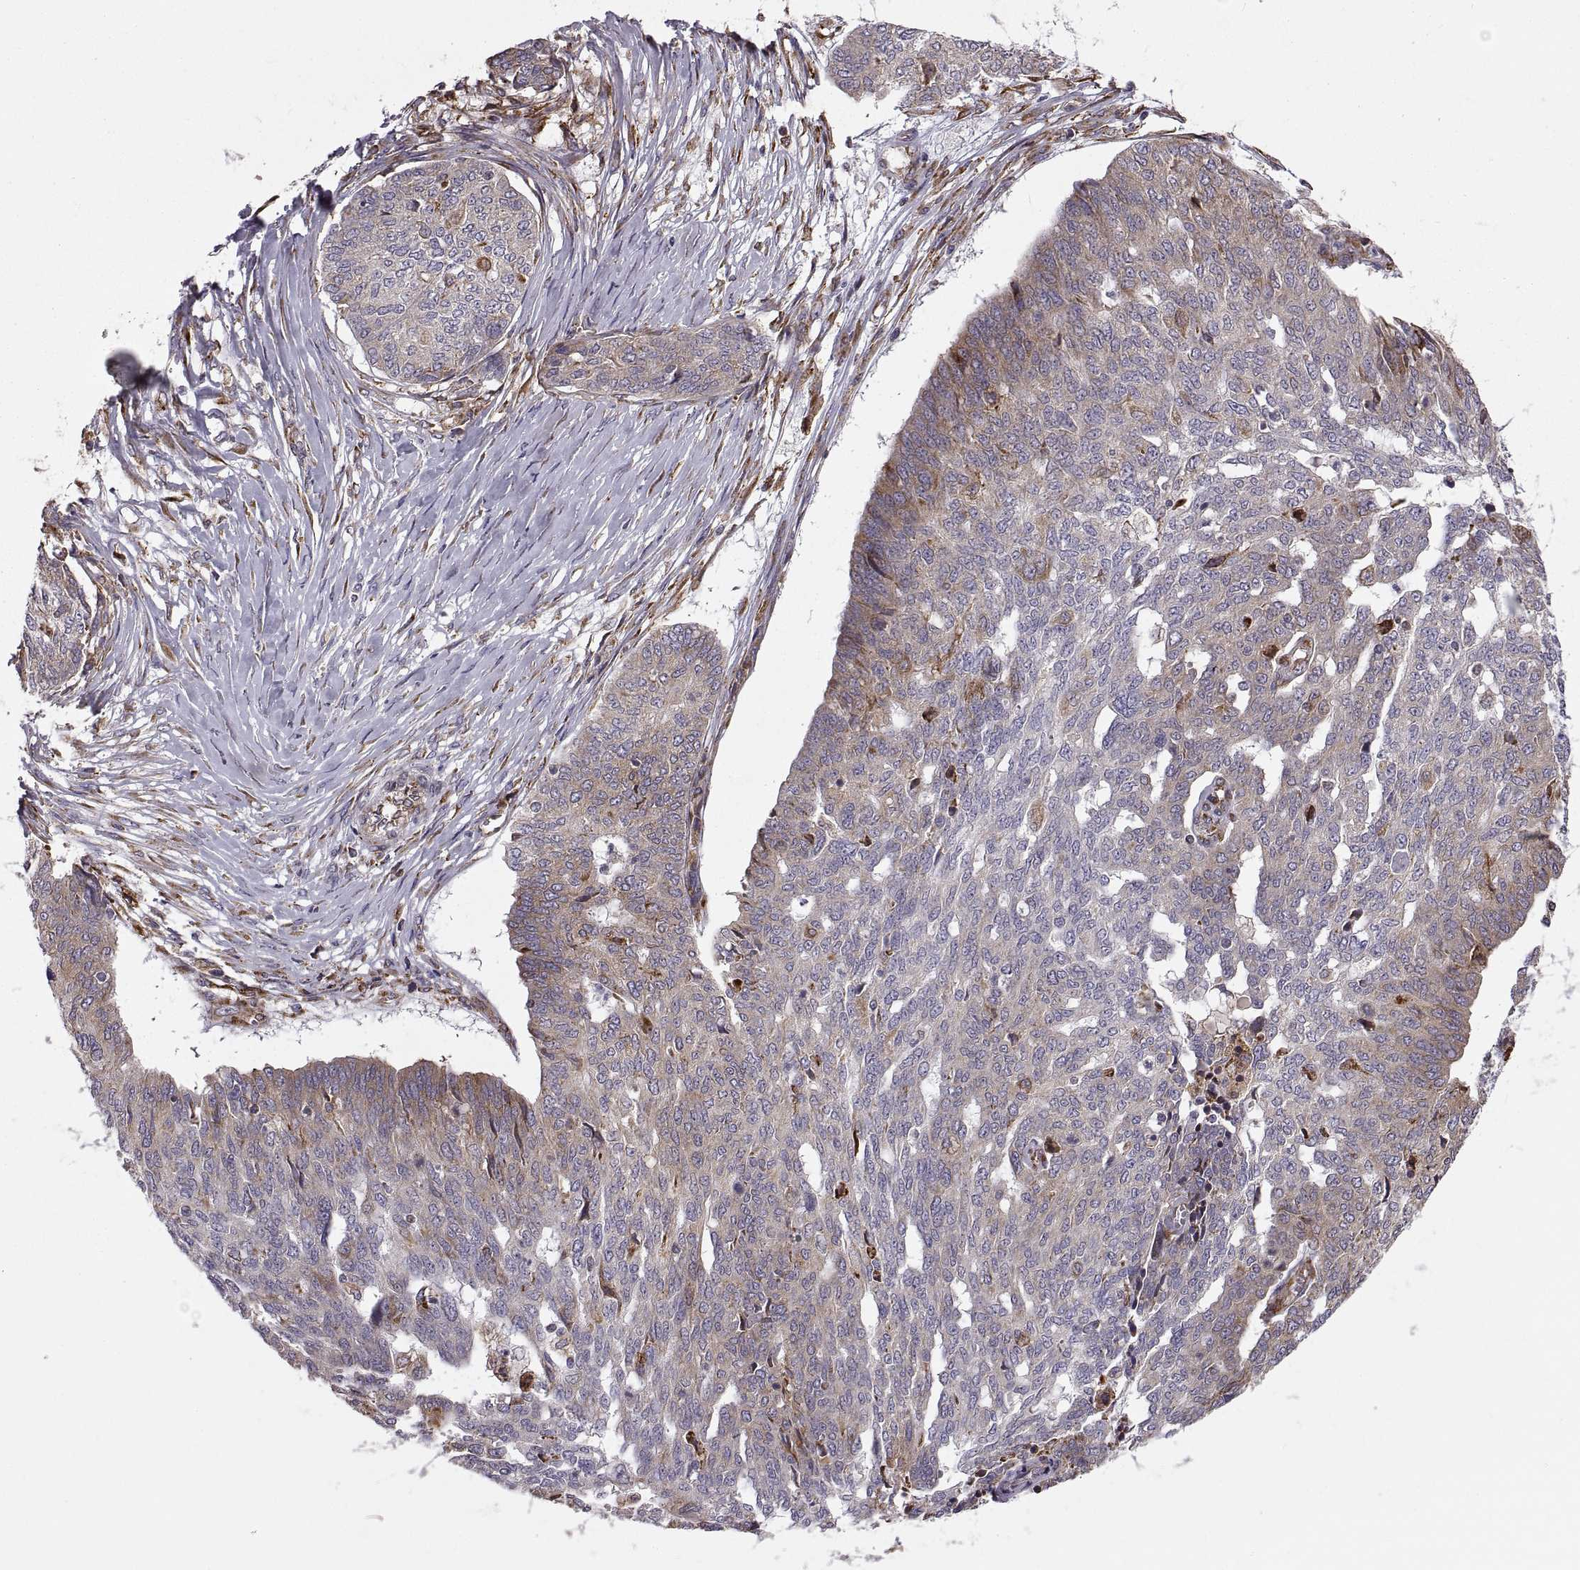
{"staining": {"intensity": "weak", "quantity": "25%-75%", "location": "cytoplasmic/membranous"}, "tissue": "ovarian cancer", "cell_type": "Tumor cells", "image_type": "cancer", "snomed": [{"axis": "morphology", "description": "Cystadenocarcinoma, serous, NOS"}, {"axis": "topography", "description": "Ovary"}], "caption": "Ovarian cancer (serous cystadenocarcinoma) tissue displays weak cytoplasmic/membranous positivity in approximately 25%-75% of tumor cells", "gene": "PLEKHB2", "patient": {"sex": "female", "age": 67}}